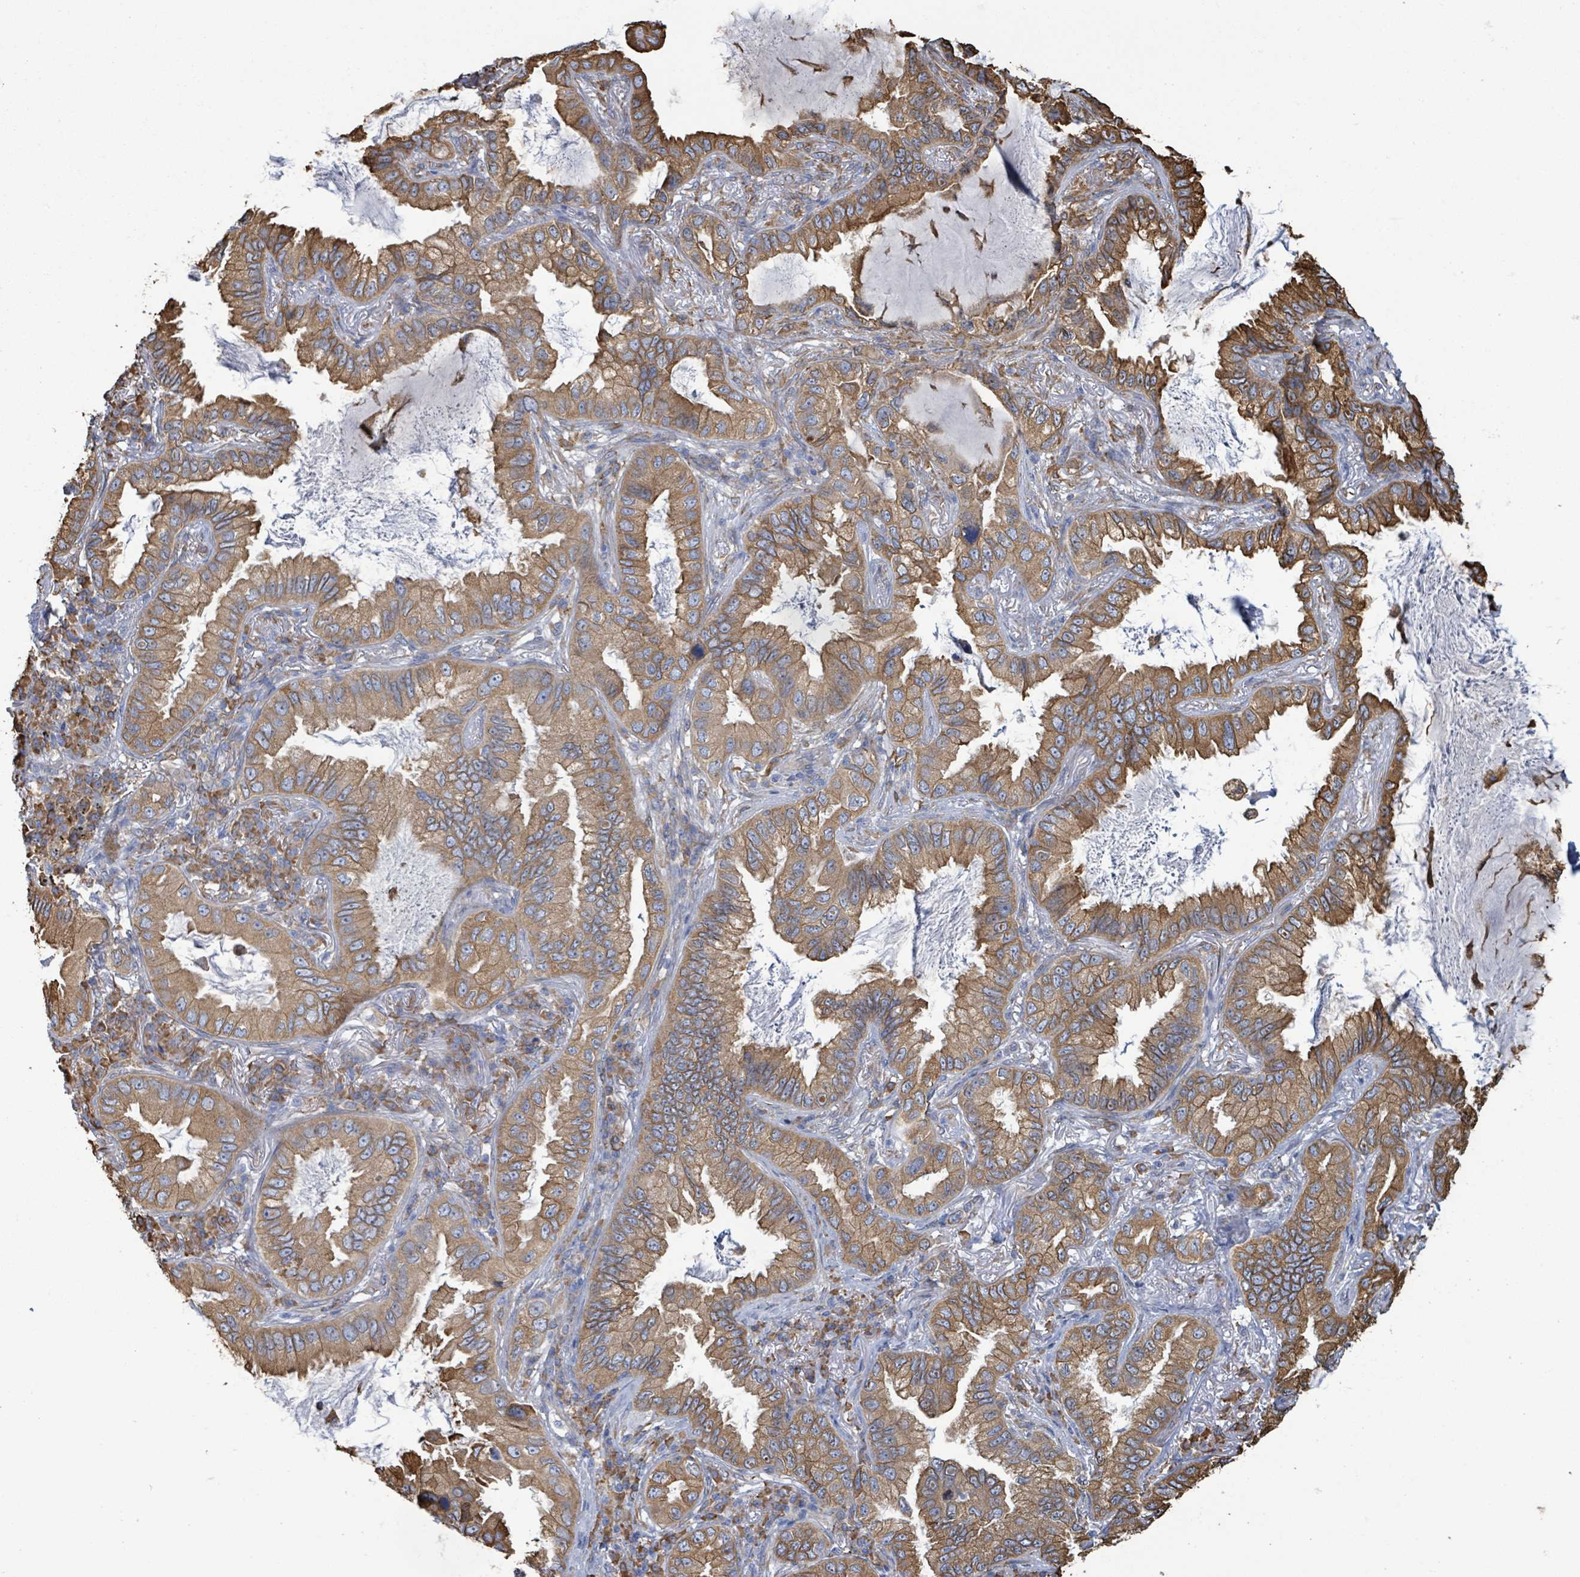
{"staining": {"intensity": "moderate", "quantity": ">75%", "location": "cytoplasmic/membranous"}, "tissue": "lung cancer", "cell_type": "Tumor cells", "image_type": "cancer", "snomed": [{"axis": "morphology", "description": "Adenocarcinoma, NOS"}, {"axis": "topography", "description": "Lung"}], "caption": "Immunohistochemistry of human lung cancer exhibits medium levels of moderate cytoplasmic/membranous staining in approximately >75% of tumor cells.", "gene": "RFPL4A", "patient": {"sex": "female", "age": 69}}